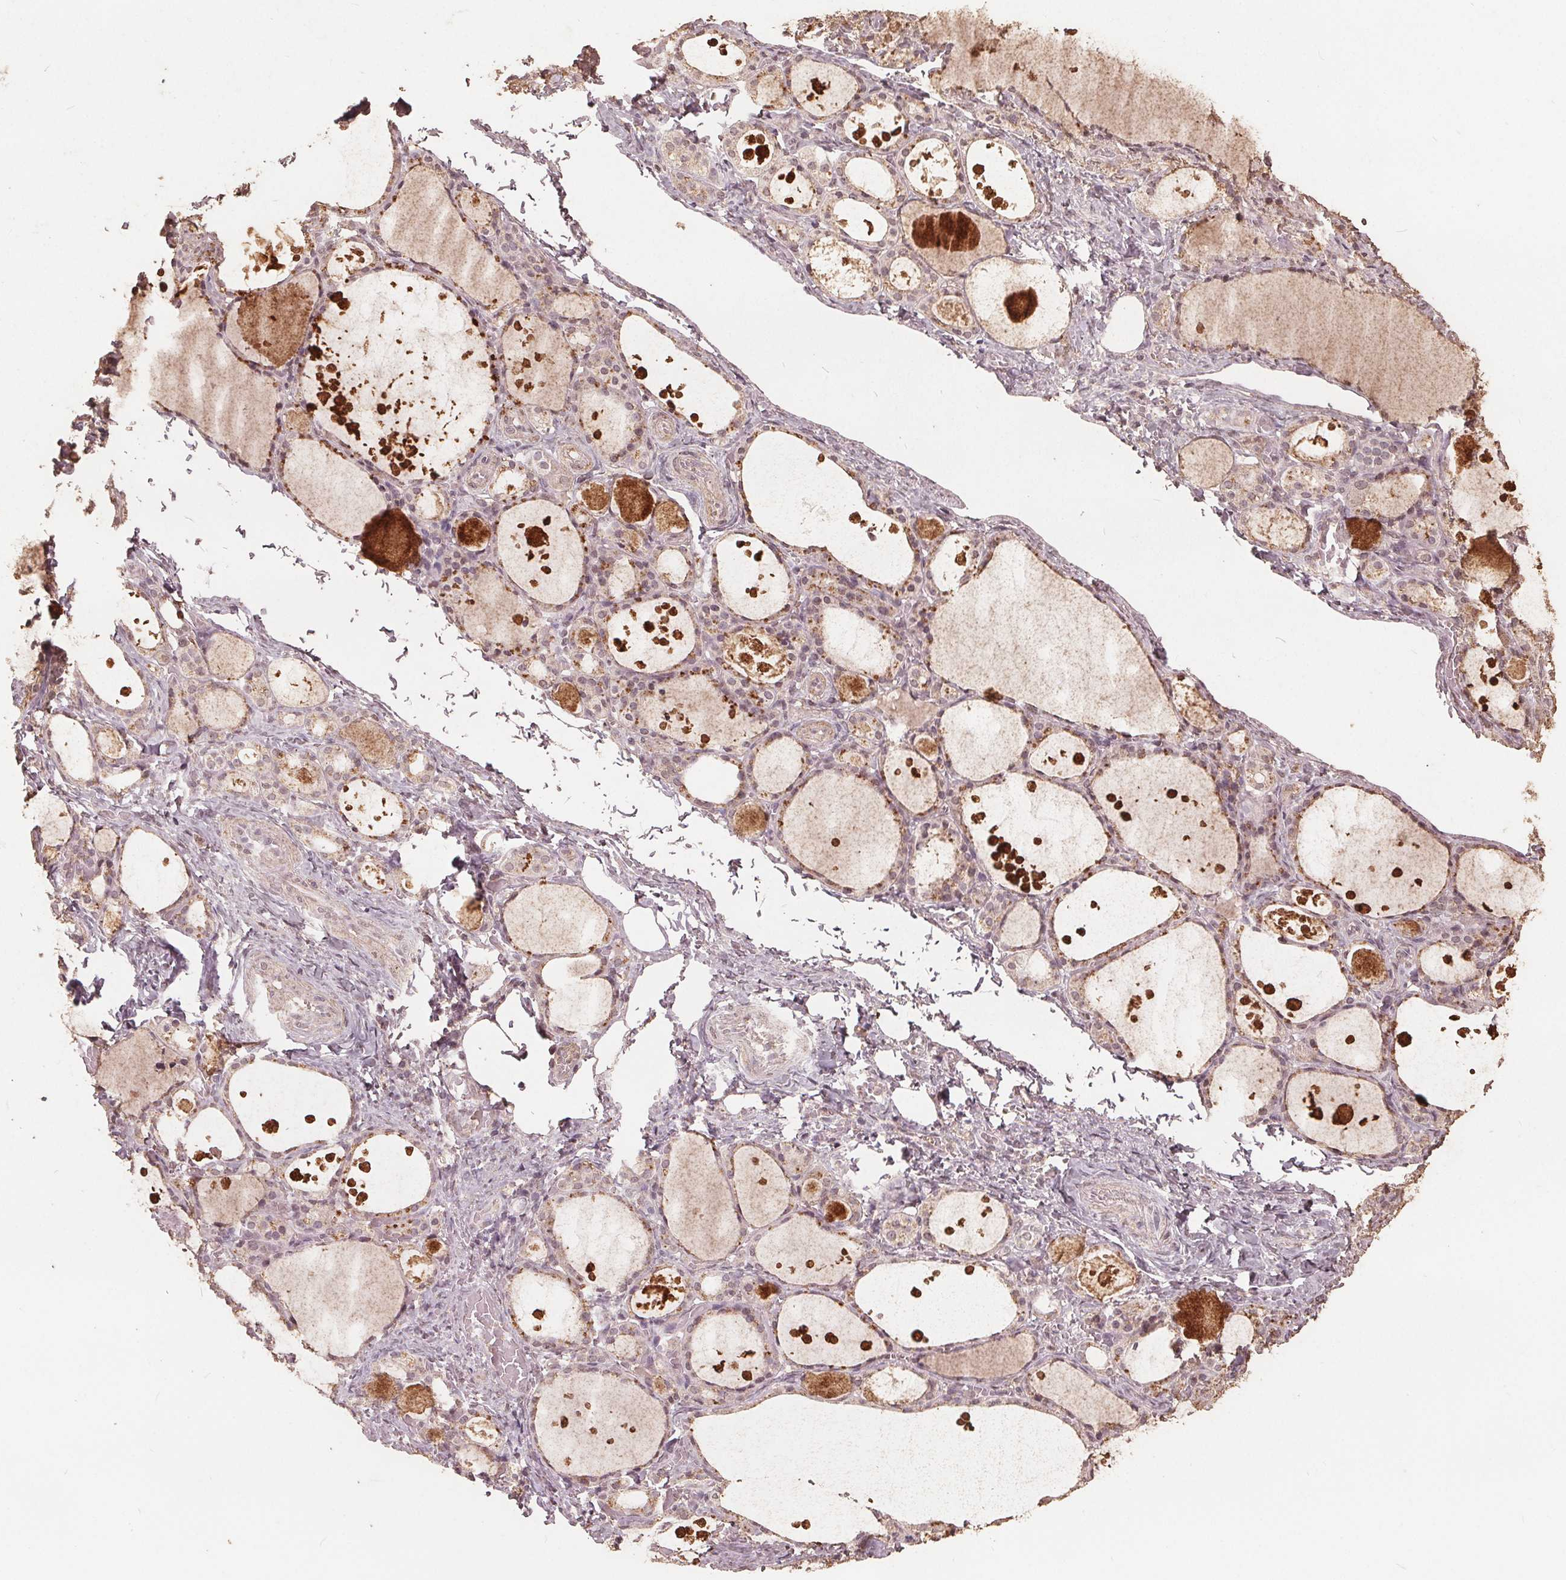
{"staining": {"intensity": "weak", "quantity": "<25%", "location": "nuclear"}, "tissue": "thyroid gland", "cell_type": "Glandular cells", "image_type": "normal", "snomed": [{"axis": "morphology", "description": "Normal tissue, NOS"}, {"axis": "topography", "description": "Thyroid gland"}], "caption": "This micrograph is of normal thyroid gland stained with immunohistochemistry to label a protein in brown with the nuclei are counter-stained blue. There is no staining in glandular cells.", "gene": "DSG3", "patient": {"sex": "male", "age": 68}}